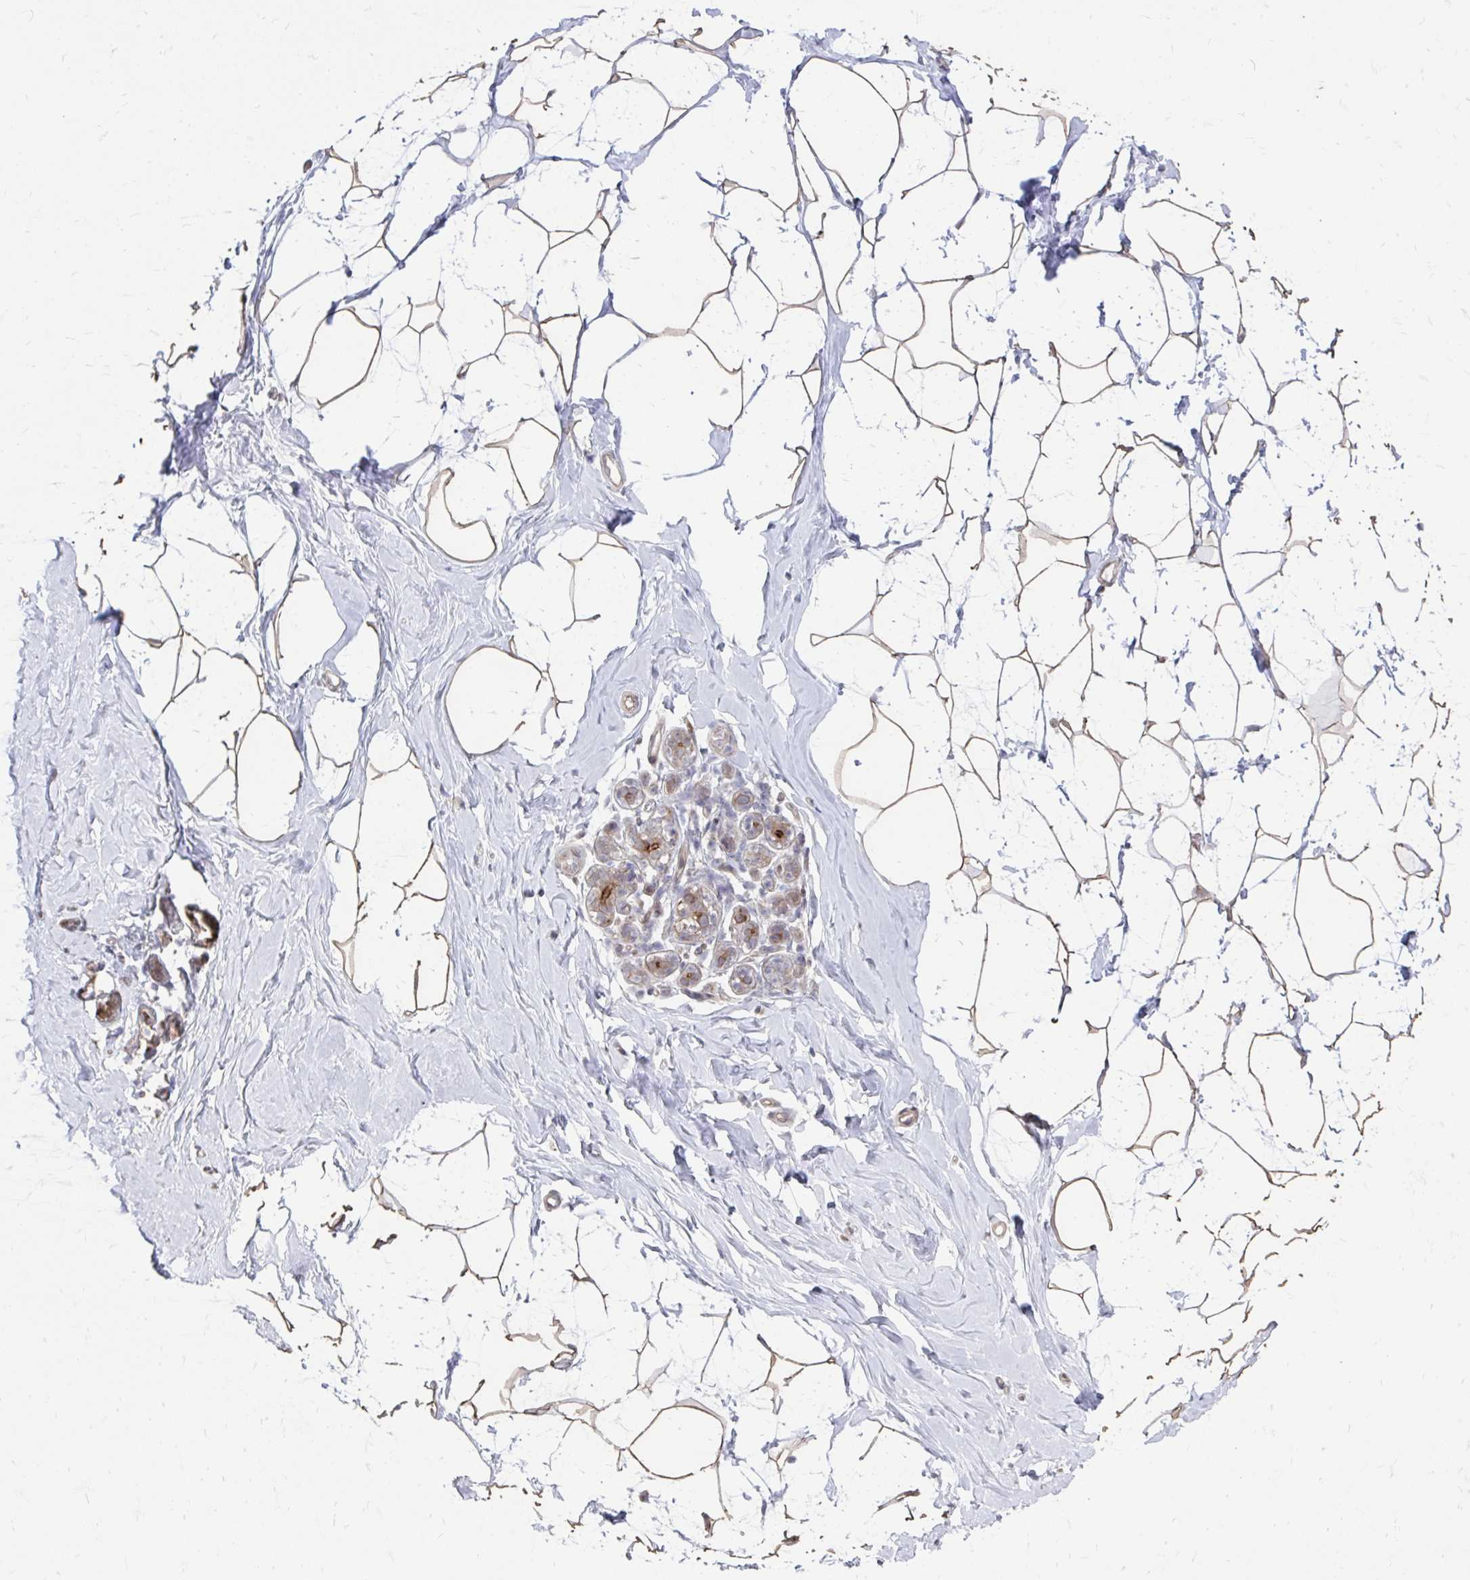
{"staining": {"intensity": "weak", "quantity": ">75%", "location": "cytoplasmic/membranous"}, "tissue": "breast", "cell_type": "Adipocytes", "image_type": "normal", "snomed": [{"axis": "morphology", "description": "Normal tissue, NOS"}, {"axis": "topography", "description": "Breast"}], "caption": "Breast stained with a brown dye exhibits weak cytoplasmic/membranous positive positivity in approximately >75% of adipocytes.", "gene": "ITPR2", "patient": {"sex": "female", "age": 32}}